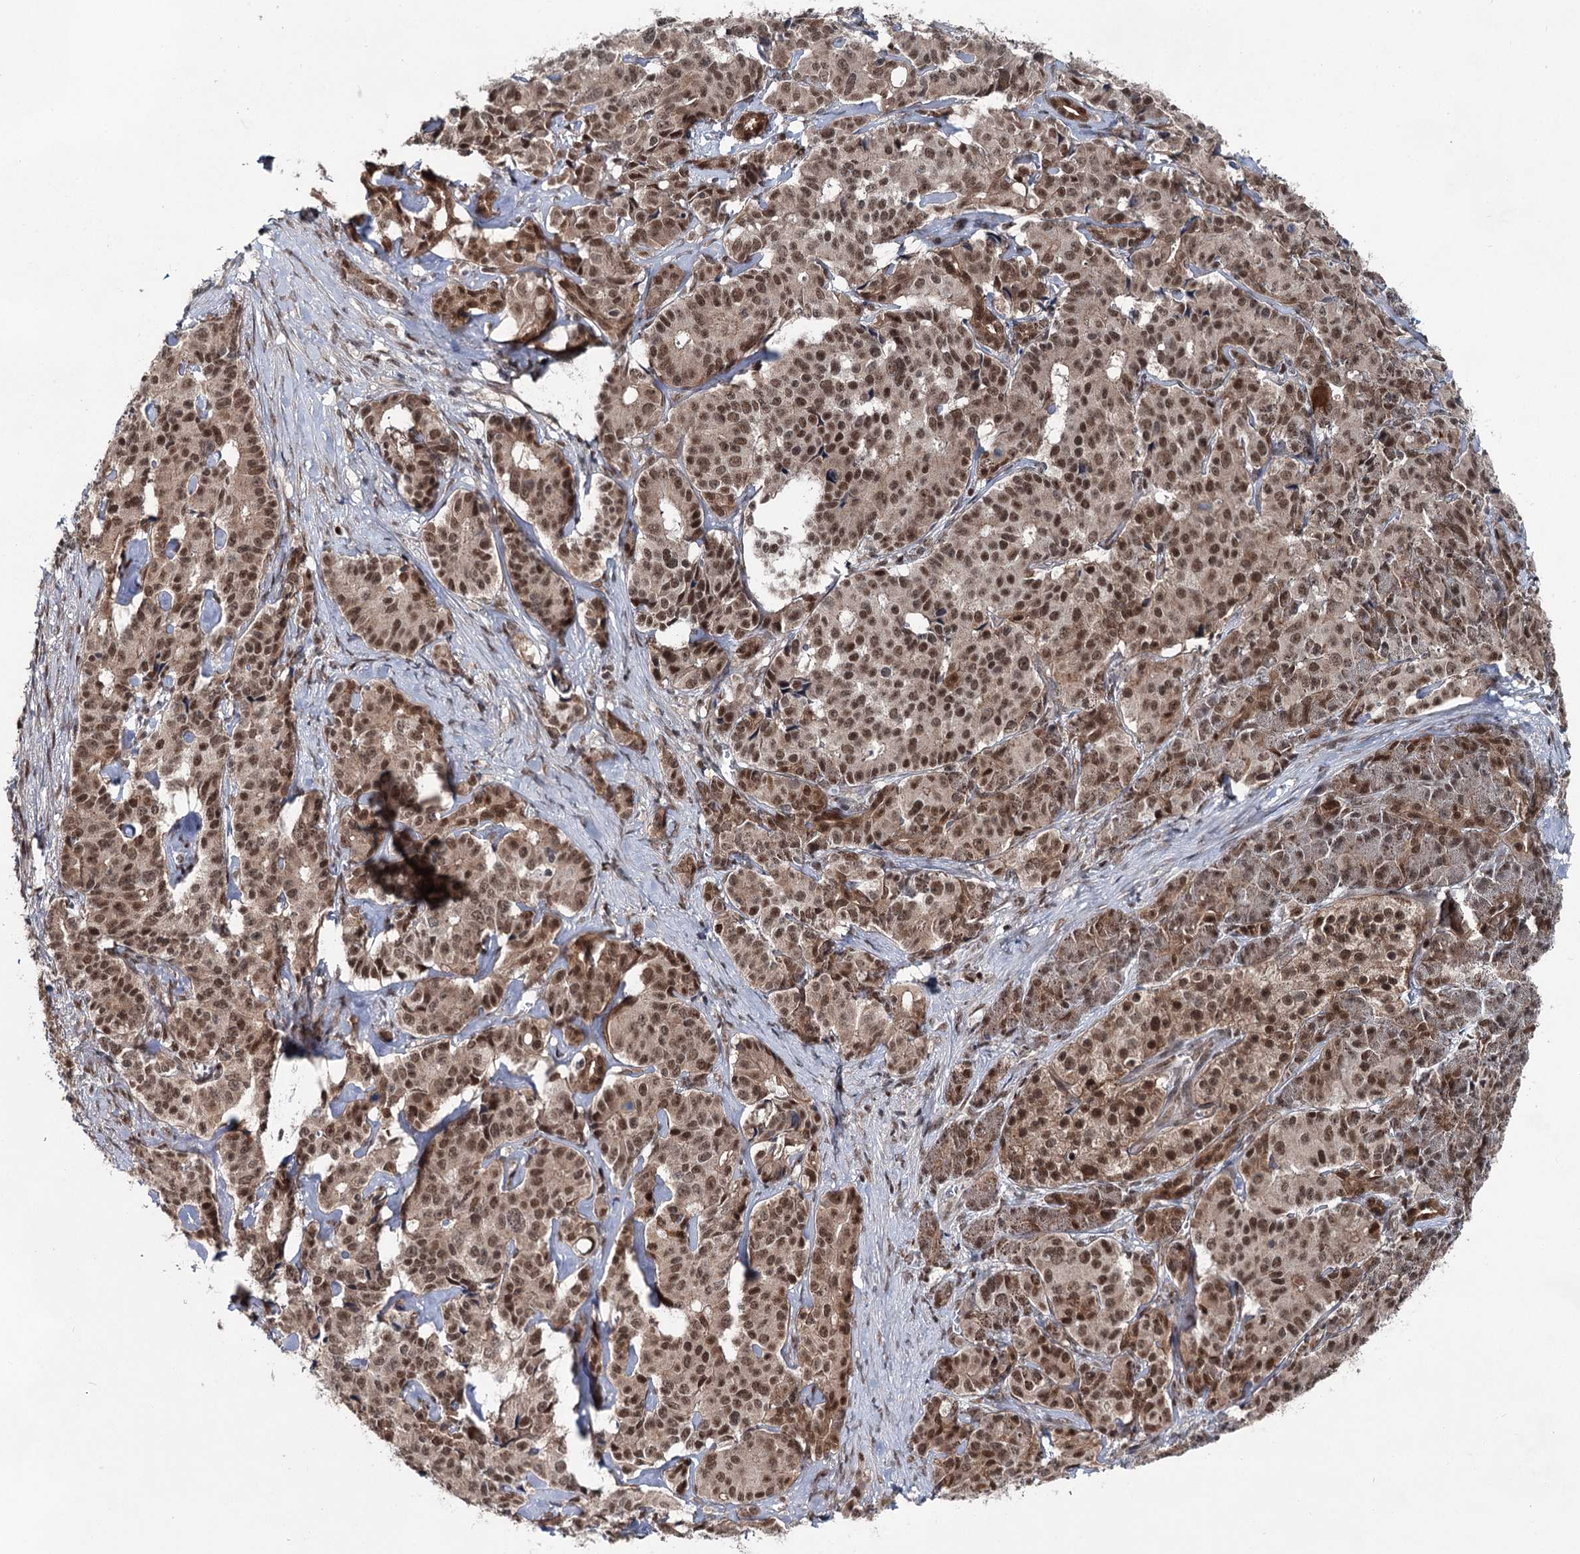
{"staining": {"intensity": "moderate", "quantity": ">75%", "location": "cytoplasmic/membranous,nuclear"}, "tissue": "pancreatic cancer", "cell_type": "Tumor cells", "image_type": "cancer", "snomed": [{"axis": "morphology", "description": "Adenocarcinoma, NOS"}, {"axis": "topography", "description": "Pancreas"}], "caption": "High-power microscopy captured an immunohistochemistry image of pancreatic adenocarcinoma, revealing moderate cytoplasmic/membranous and nuclear positivity in about >75% of tumor cells.", "gene": "ZCCHC8", "patient": {"sex": "female", "age": 74}}